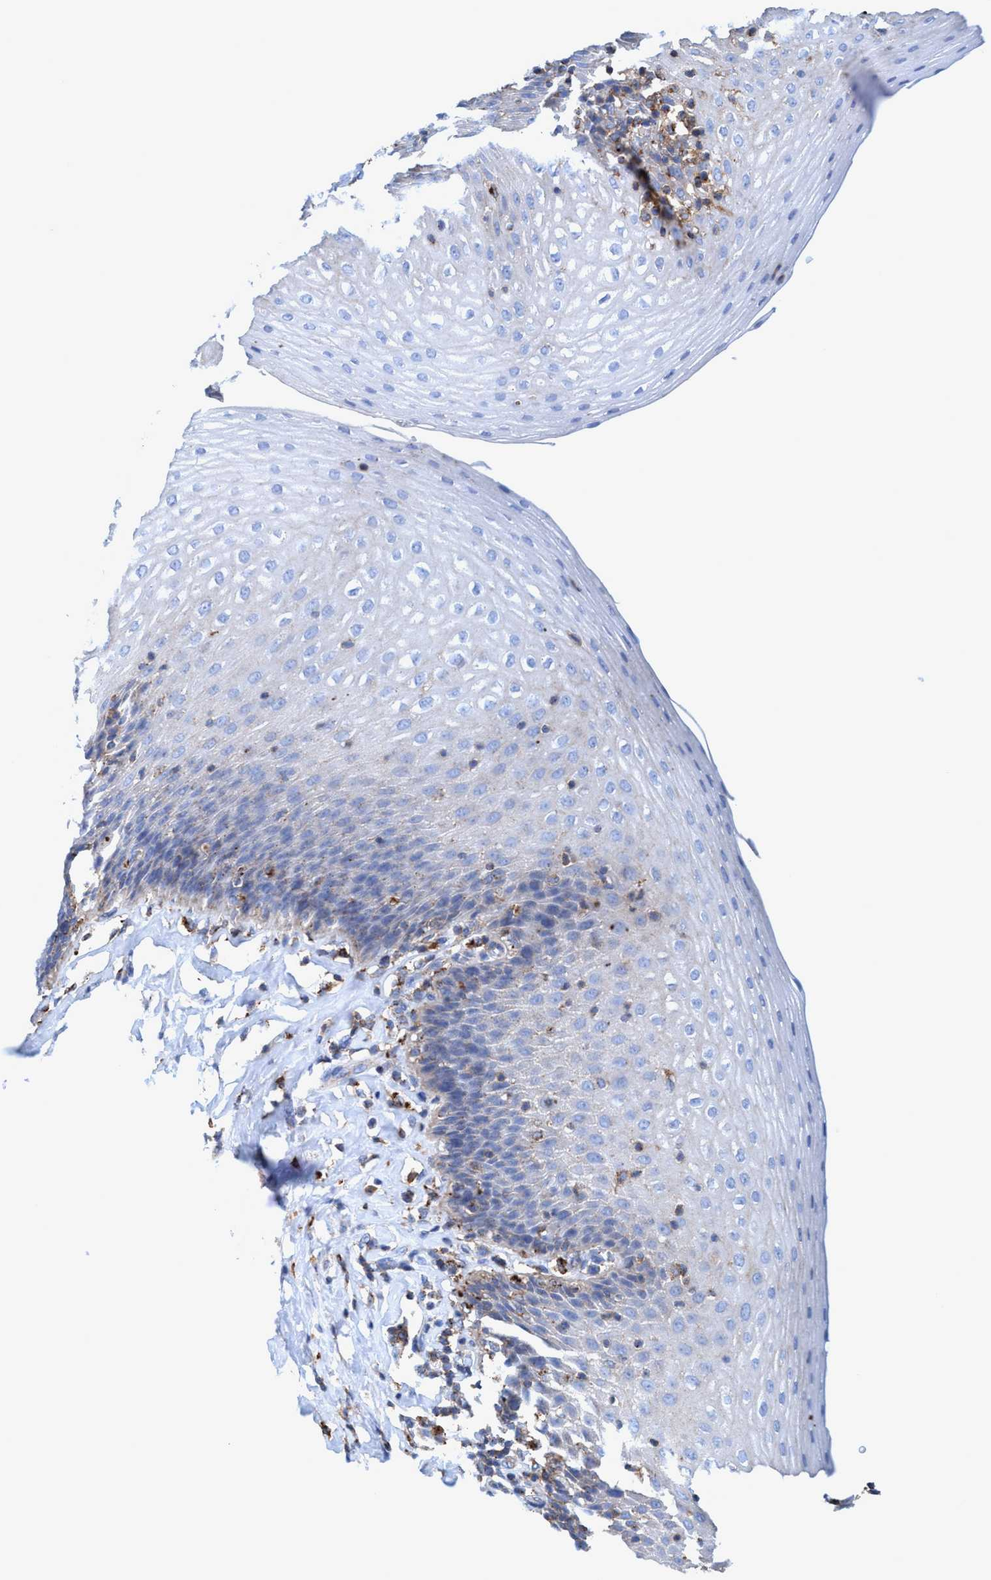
{"staining": {"intensity": "weak", "quantity": "<25%", "location": "cytoplasmic/membranous"}, "tissue": "esophagus", "cell_type": "Squamous epithelial cells", "image_type": "normal", "snomed": [{"axis": "morphology", "description": "Normal tissue, NOS"}, {"axis": "topography", "description": "Esophagus"}], "caption": "High magnification brightfield microscopy of unremarkable esophagus stained with DAB (brown) and counterstained with hematoxylin (blue): squamous epithelial cells show no significant staining.", "gene": "TRIM65", "patient": {"sex": "female", "age": 61}}